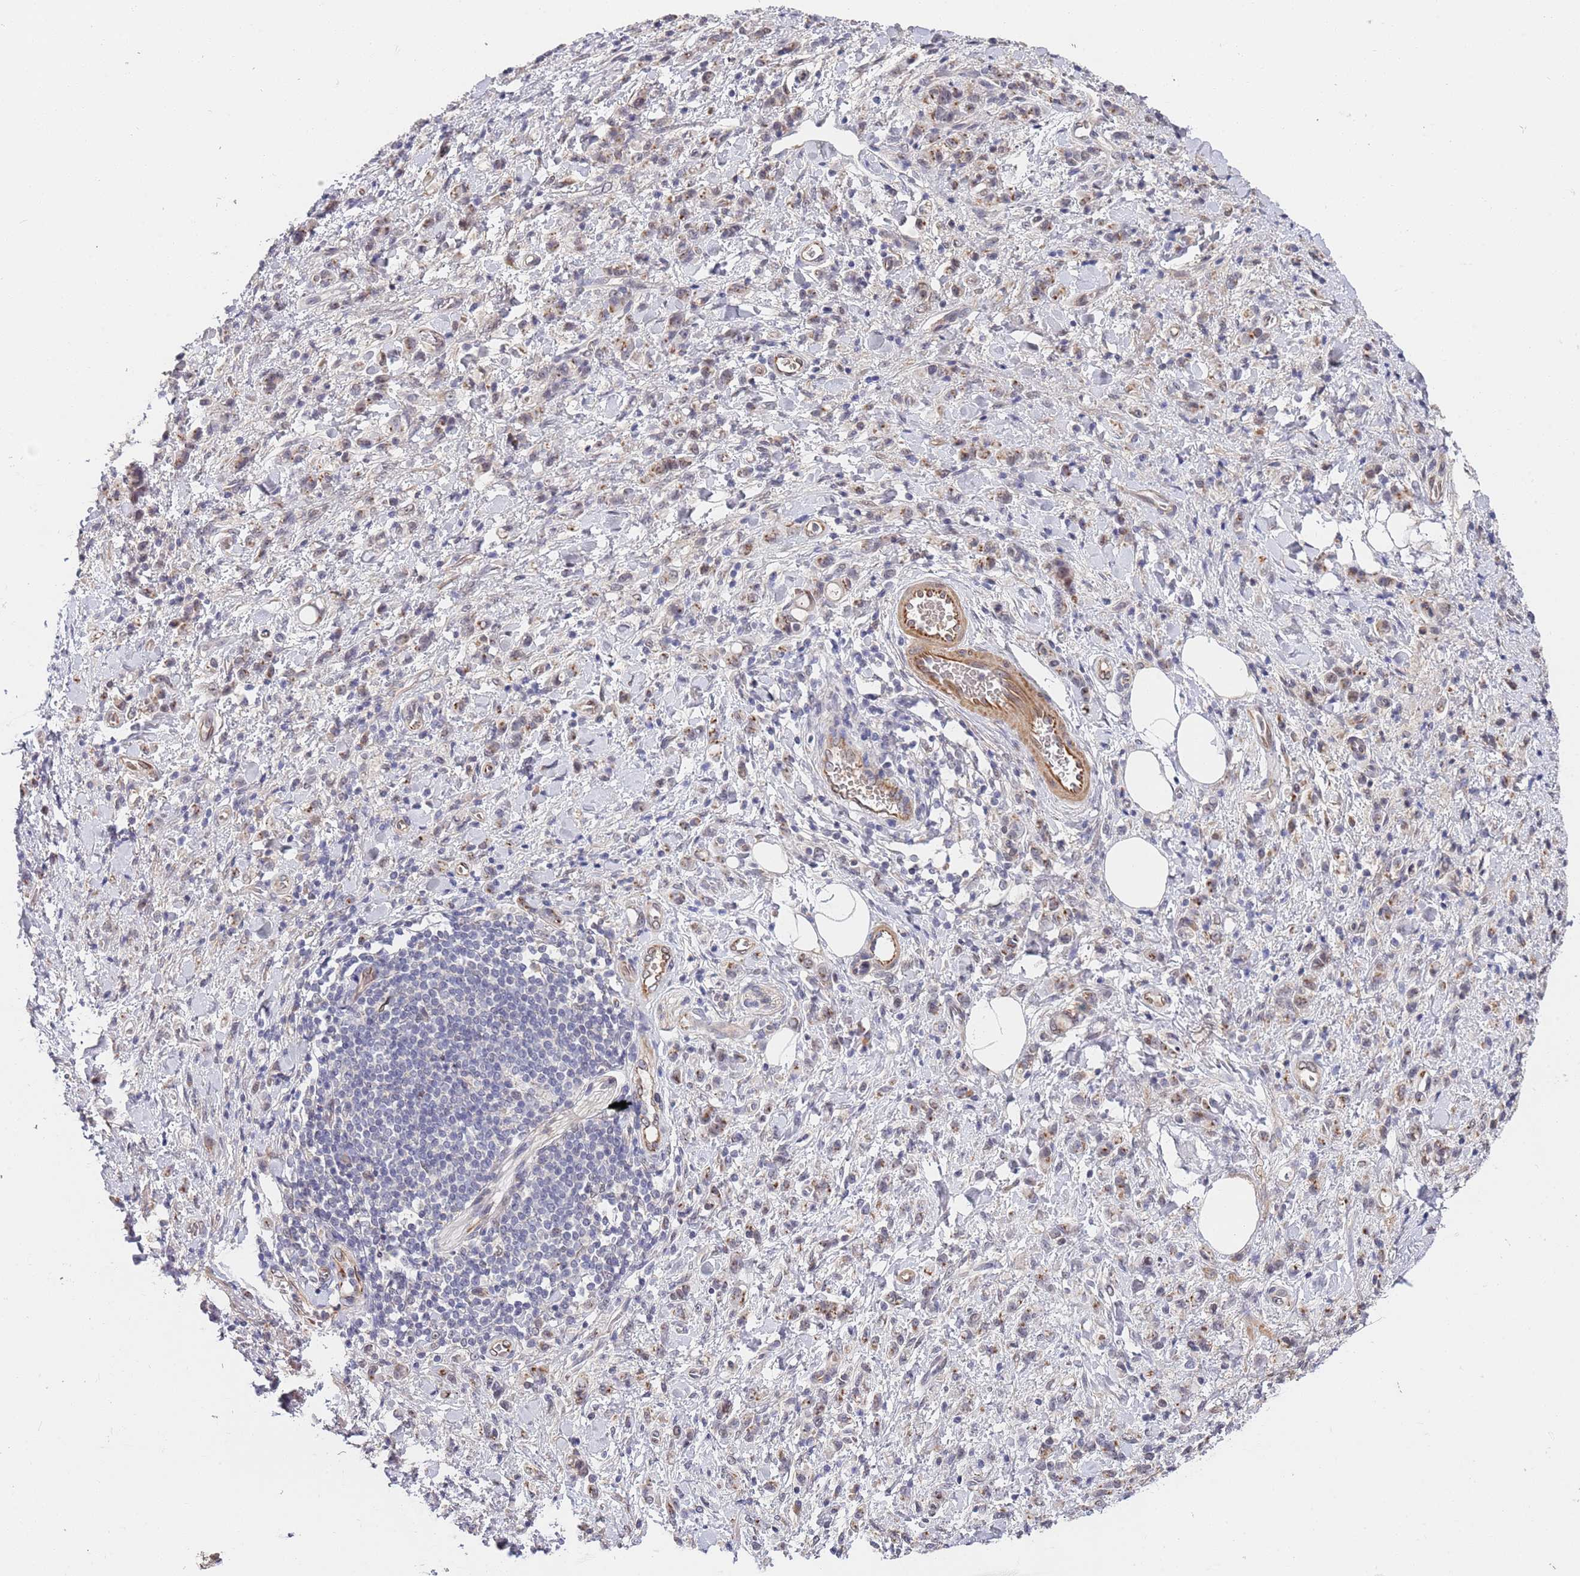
{"staining": {"intensity": "moderate", "quantity": "<25%", "location": "cytoplasmic/membranous"}, "tissue": "stomach cancer", "cell_type": "Tumor cells", "image_type": "cancer", "snomed": [{"axis": "morphology", "description": "Adenocarcinoma, NOS"}, {"axis": "topography", "description": "Stomach"}], "caption": "Immunohistochemical staining of adenocarcinoma (stomach) shows low levels of moderate cytoplasmic/membranous staining in approximately <25% of tumor cells.", "gene": "B4GALT4", "patient": {"sex": "male", "age": 77}}